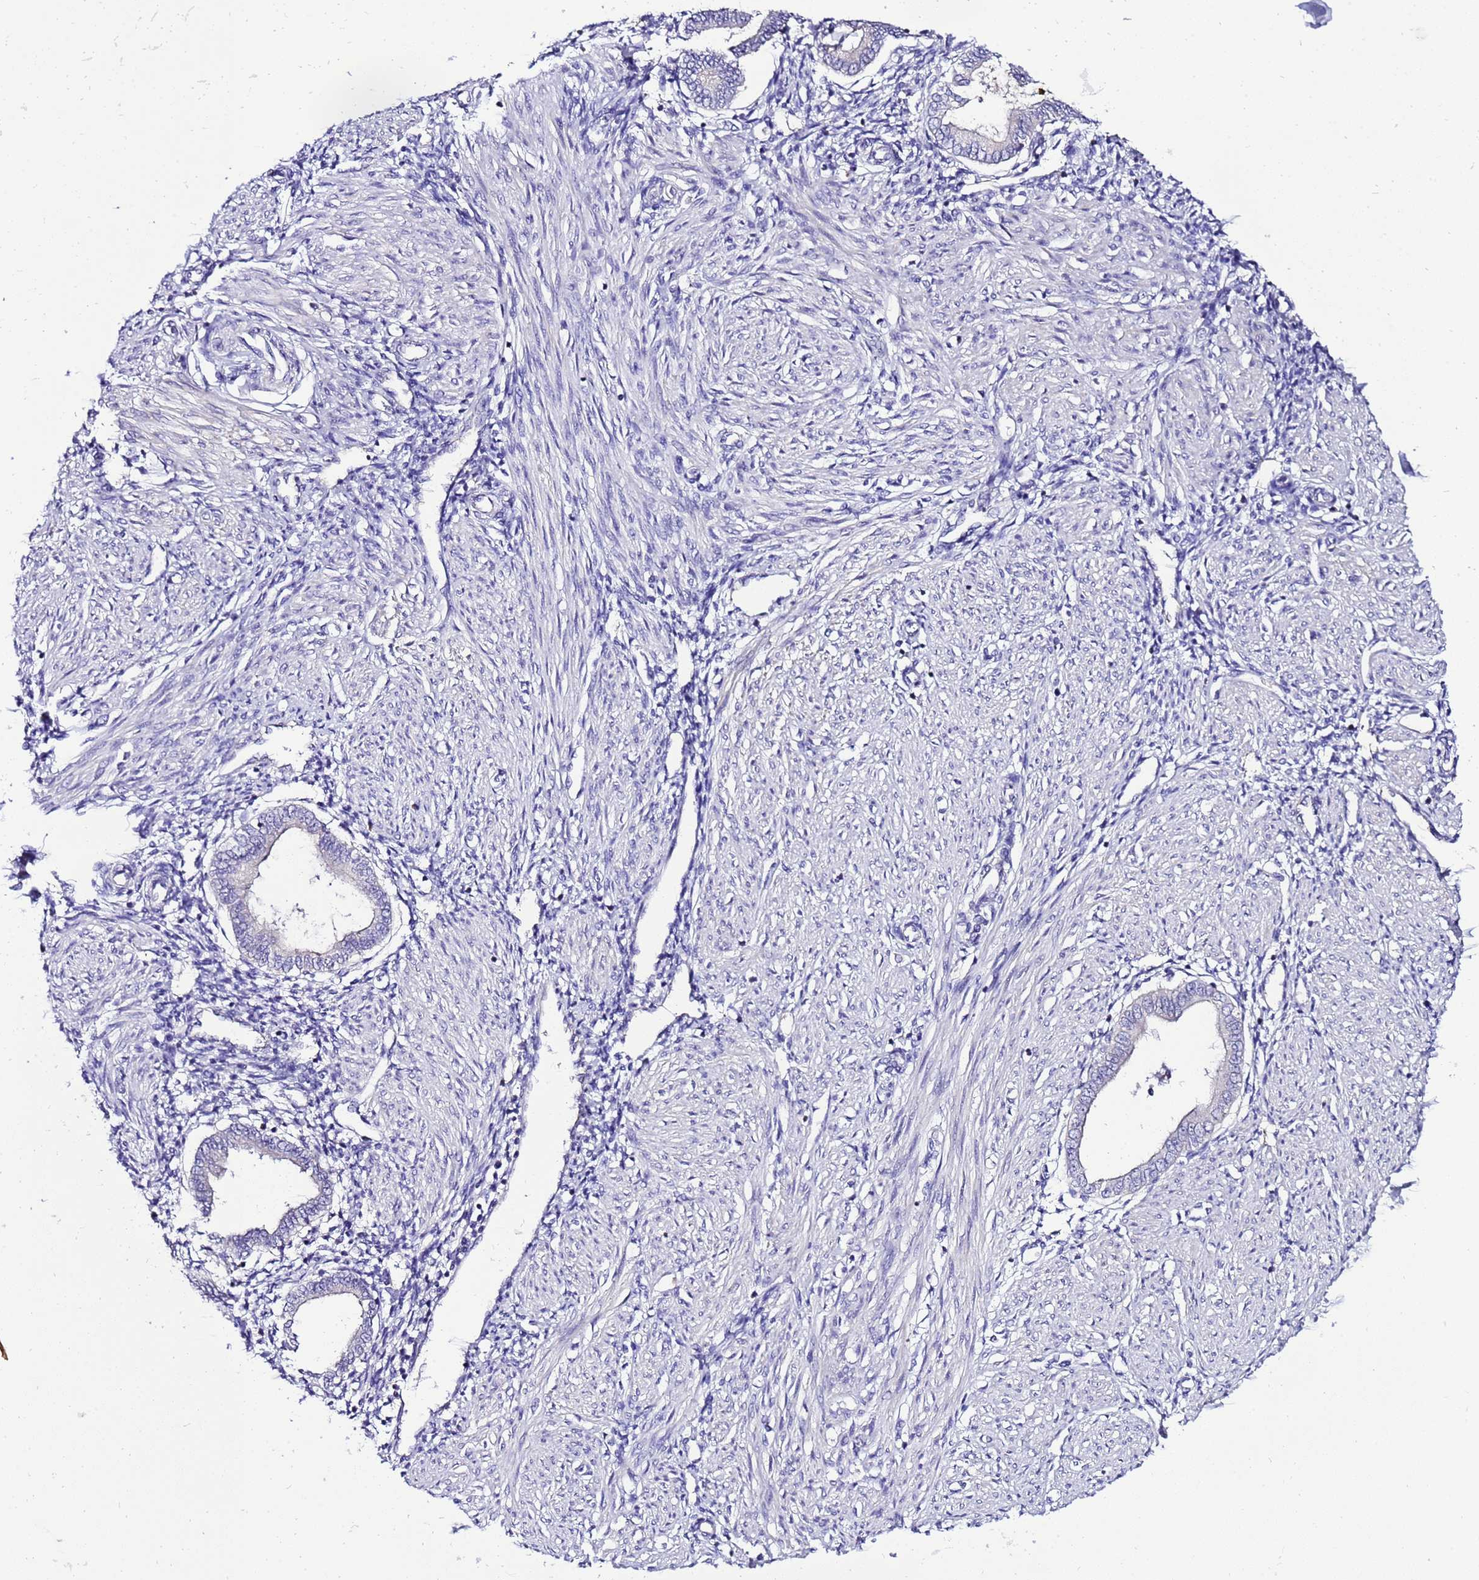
{"staining": {"intensity": "negative", "quantity": "none", "location": "none"}, "tissue": "endometrium", "cell_type": "Cells in endometrial stroma", "image_type": "normal", "snomed": [{"axis": "morphology", "description": "Normal tissue, NOS"}, {"axis": "topography", "description": "Endometrium"}], "caption": "Cells in endometrial stroma show no significant protein positivity in normal endometrium. (DAB (3,3'-diaminobenzidine) IHC visualized using brightfield microscopy, high magnification).", "gene": "C19orf47", "patient": {"sex": "female", "age": 53}}